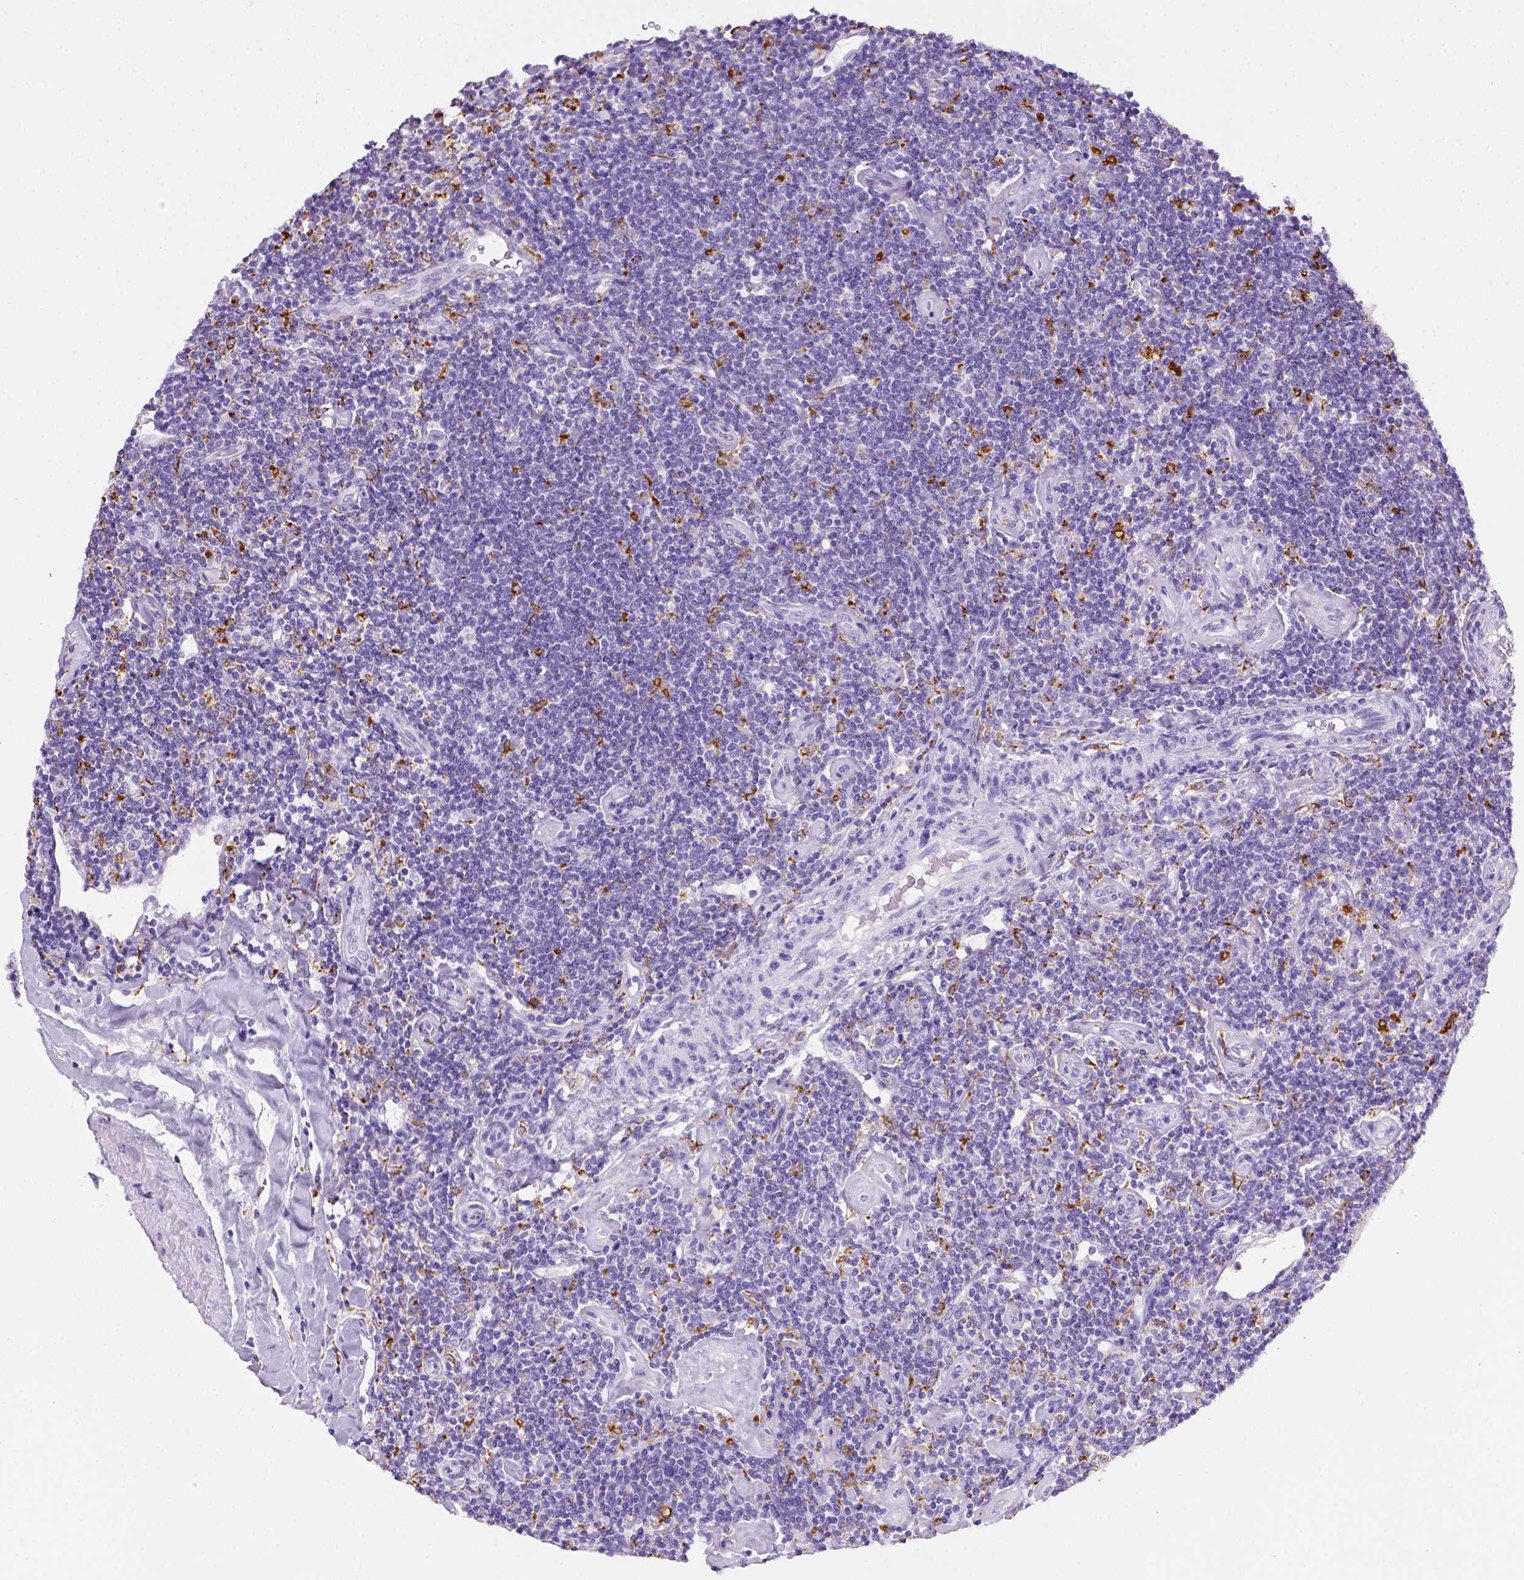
{"staining": {"intensity": "negative", "quantity": "none", "location": "none"}, "tissue": "lymphoma", "cell_type": "Tumor cells", "image_type": "cancer", "snomed": [{"axis": "morphology", "description": "Hodgkin's disease, NOS"}, {"axis": "topography", "description": "Lymph node"}], "caption": "Immunohistochemistry histopathology image of lymphoma stained for a protein (brown), which reveals no positivity in tumor cells.", "gene": "CD68", "patient": {"sex": "male", "age": 40}}